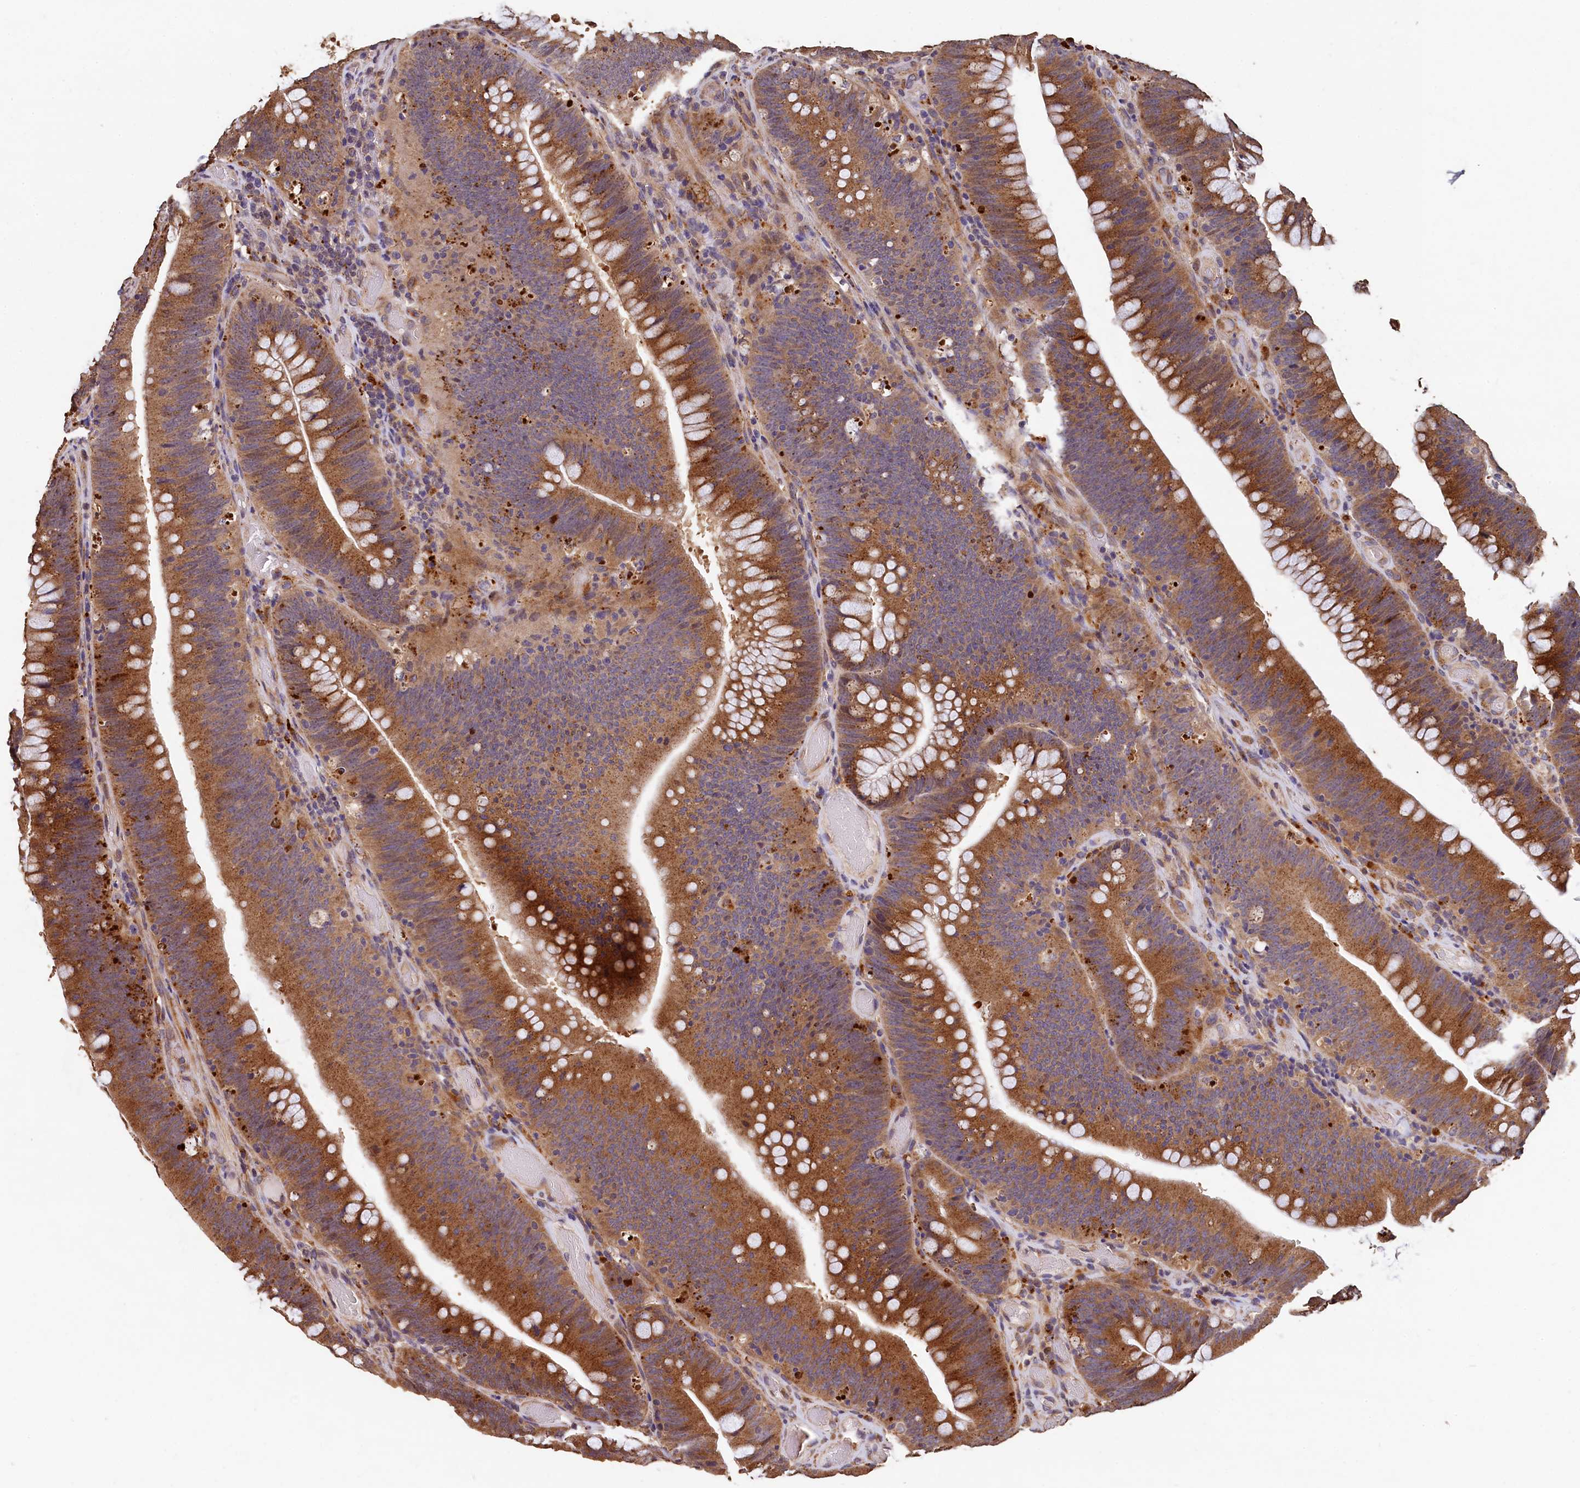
{"staining": {"intensity": "strong", "quantity": "25%-75%", "location": "cytoplasmic/membranous"}, "tissue": "colorectal cancer", "cell_type": "Tumor cells", "image_type": "cancer", "snomed": [{"axis": "morphology", "description": "Normal tissue, NOS"}, {"axis": "topography", "description": "Colon"}], "caption": "Immunohistochemistry (IHC) image of neoplastic tissue: human colorectal cancer stained using IHC demonstrates high levels of strong protein expression localized specifically in the cytoplasmic/membranous of tumor cells, appearing as a cytoplasmic/membranous brown color.", "gene": "LSM4", "patient": {"sex": "female", "age": 82}}